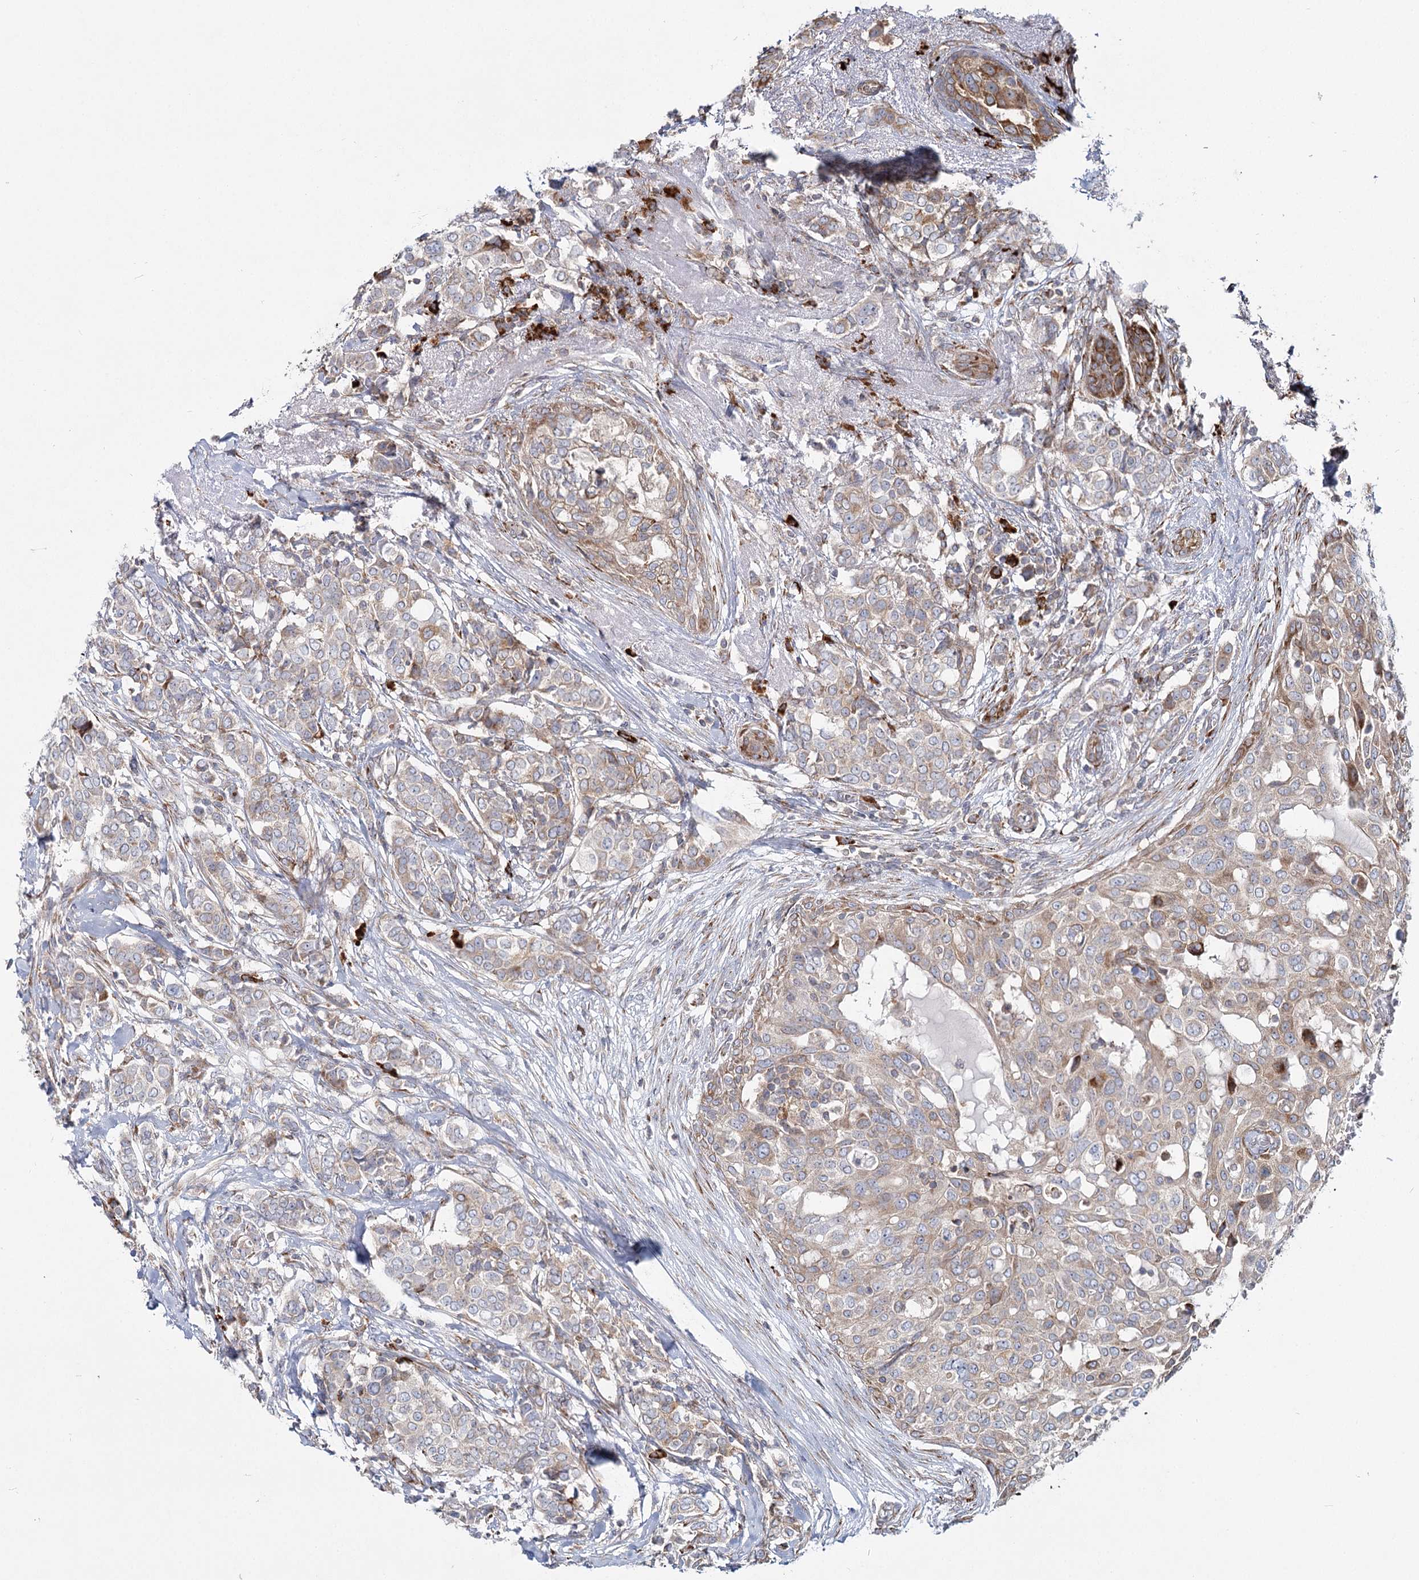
{"staining": {"intensity": "weak", "quantity": ">75%", "location": "cytoplasmic/membranous"}, "tissue": "breast cancer", "cell_type": "Tumor cells", "image_type": "cancer", "snomed": [{"axis": "morphology", "description": "Lobular carcinoma"}, {"axis": "topography", "description": "Breast"}], "caption": "High-magnification brightfield microscopy of breast cancer stained with DAB (brown) and counterstained with hematoxylin (blue). tumor cells exhibit weak cytoplasmic/membranous expression is present in about>75% of cells.", "gene": "POGLUT1", "patient": {"sex": "female", "age": 51}}